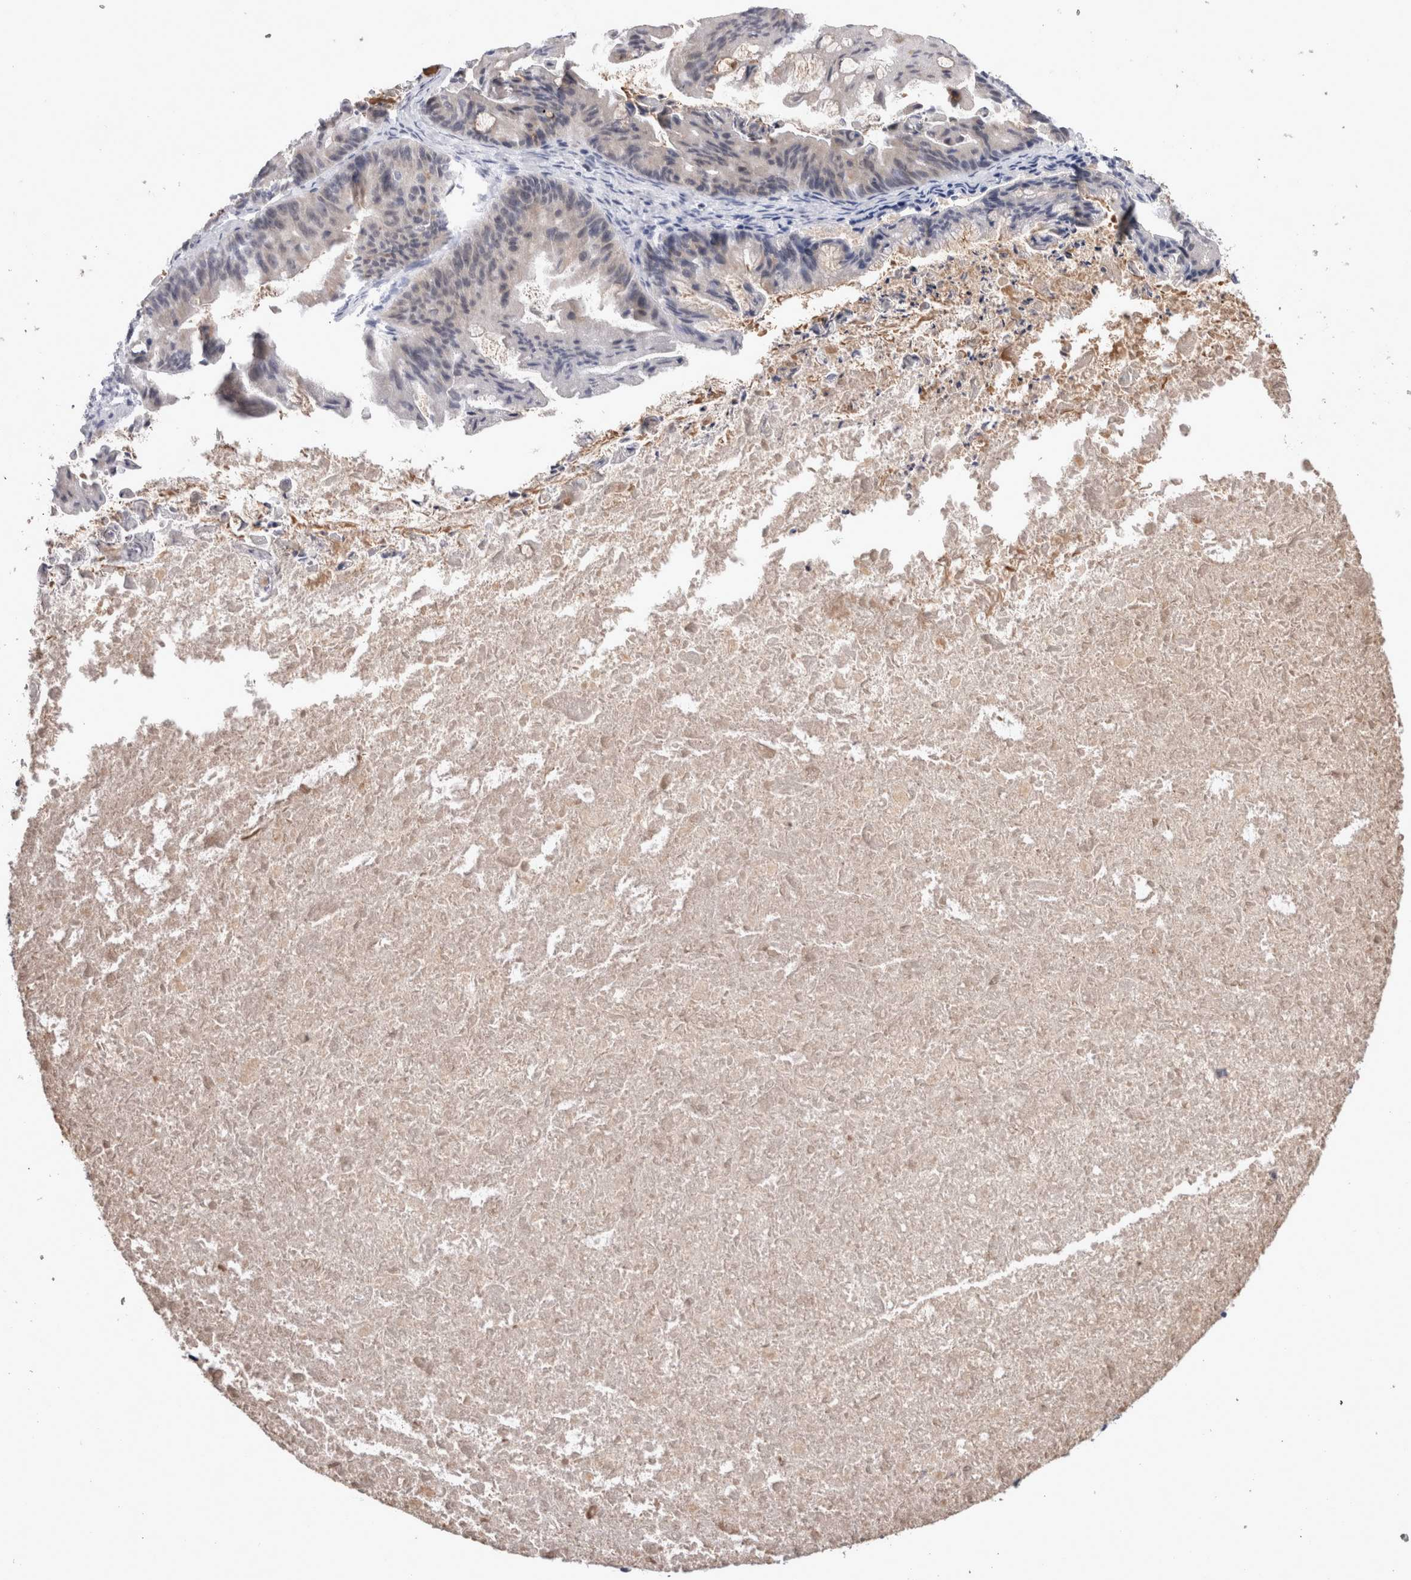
{"staining": {"intensity": "negative", "quantity": "none", "location": "none"}, "tissue": "ovarian cancer", "cell_type": "Tumor cells", "image_type": "cancer", "snomed": [{"axis": "morphology", "description": "Cystadenocarcinoma, mucinous, NOS"}, {"axis": "topography", "description": "Ovary"}], "caption": "Immunohistochemical staining of human mucinous cystadenocarcinoma (ovarian) demonstrates no significant staining in tumor cells.", "gene": "CRYBG1", "patient": {"sex": "female", "age": 37}}